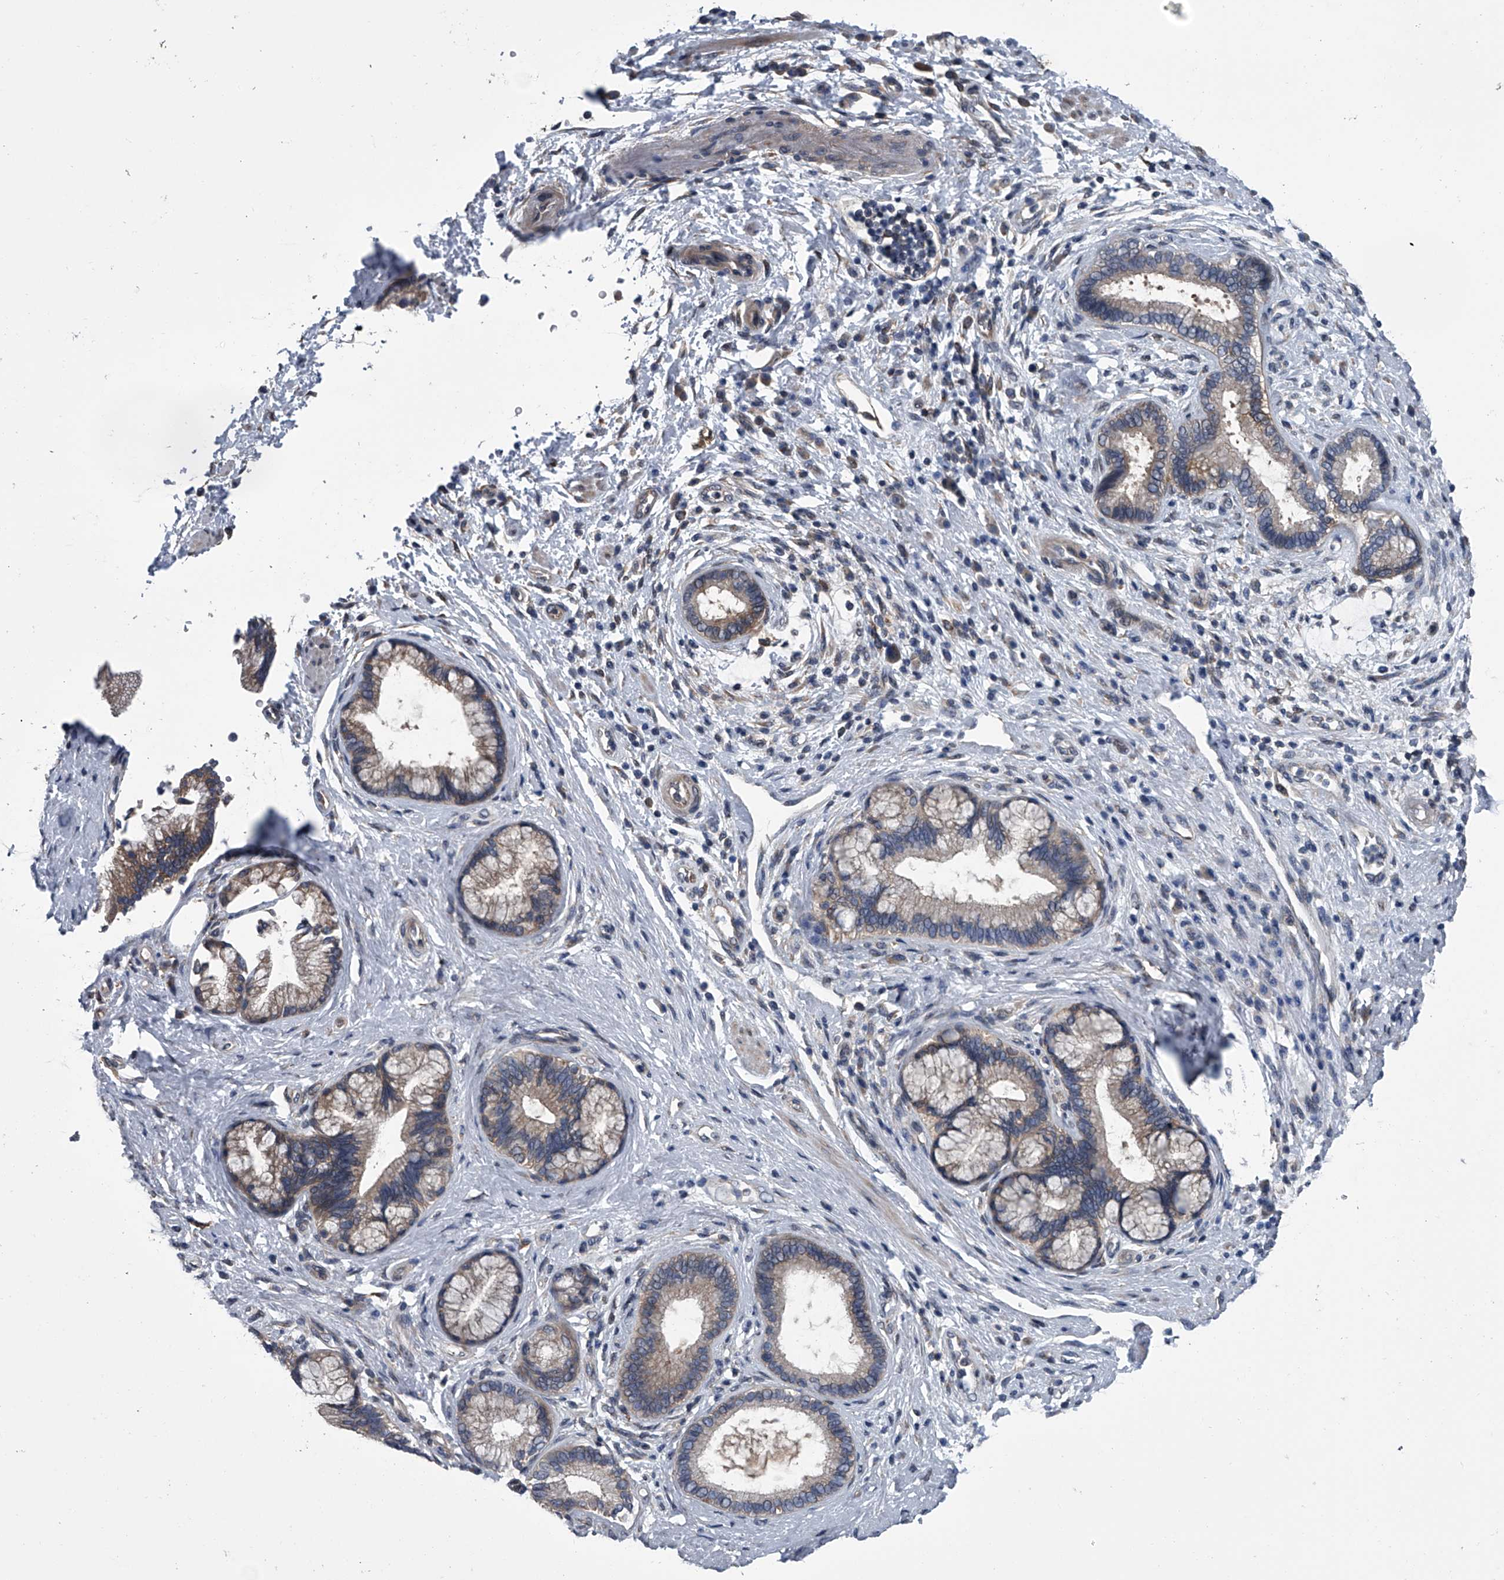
{"staining": {"intensity": "moderate", "quantity": ">75%", "location": "cytoplasmic/membranous"}, "tissue": "pancreatic cancer", "cell_type": "Tumor cells", "image_type": "cancer", "snomed": [{"axis": "morphology", "description": "Adenocarcinoma, NOS"}, {"axis": "topography", "description": "Pancreas"}], "caption": "The micrograph displays a brown stain indicating the presence of a protein in the cytoplasmic/membranous of tumor cells in pancreatic cancer.", "gene": "PPP2R5D", "patient": {"sex": "female", "age": 73}}